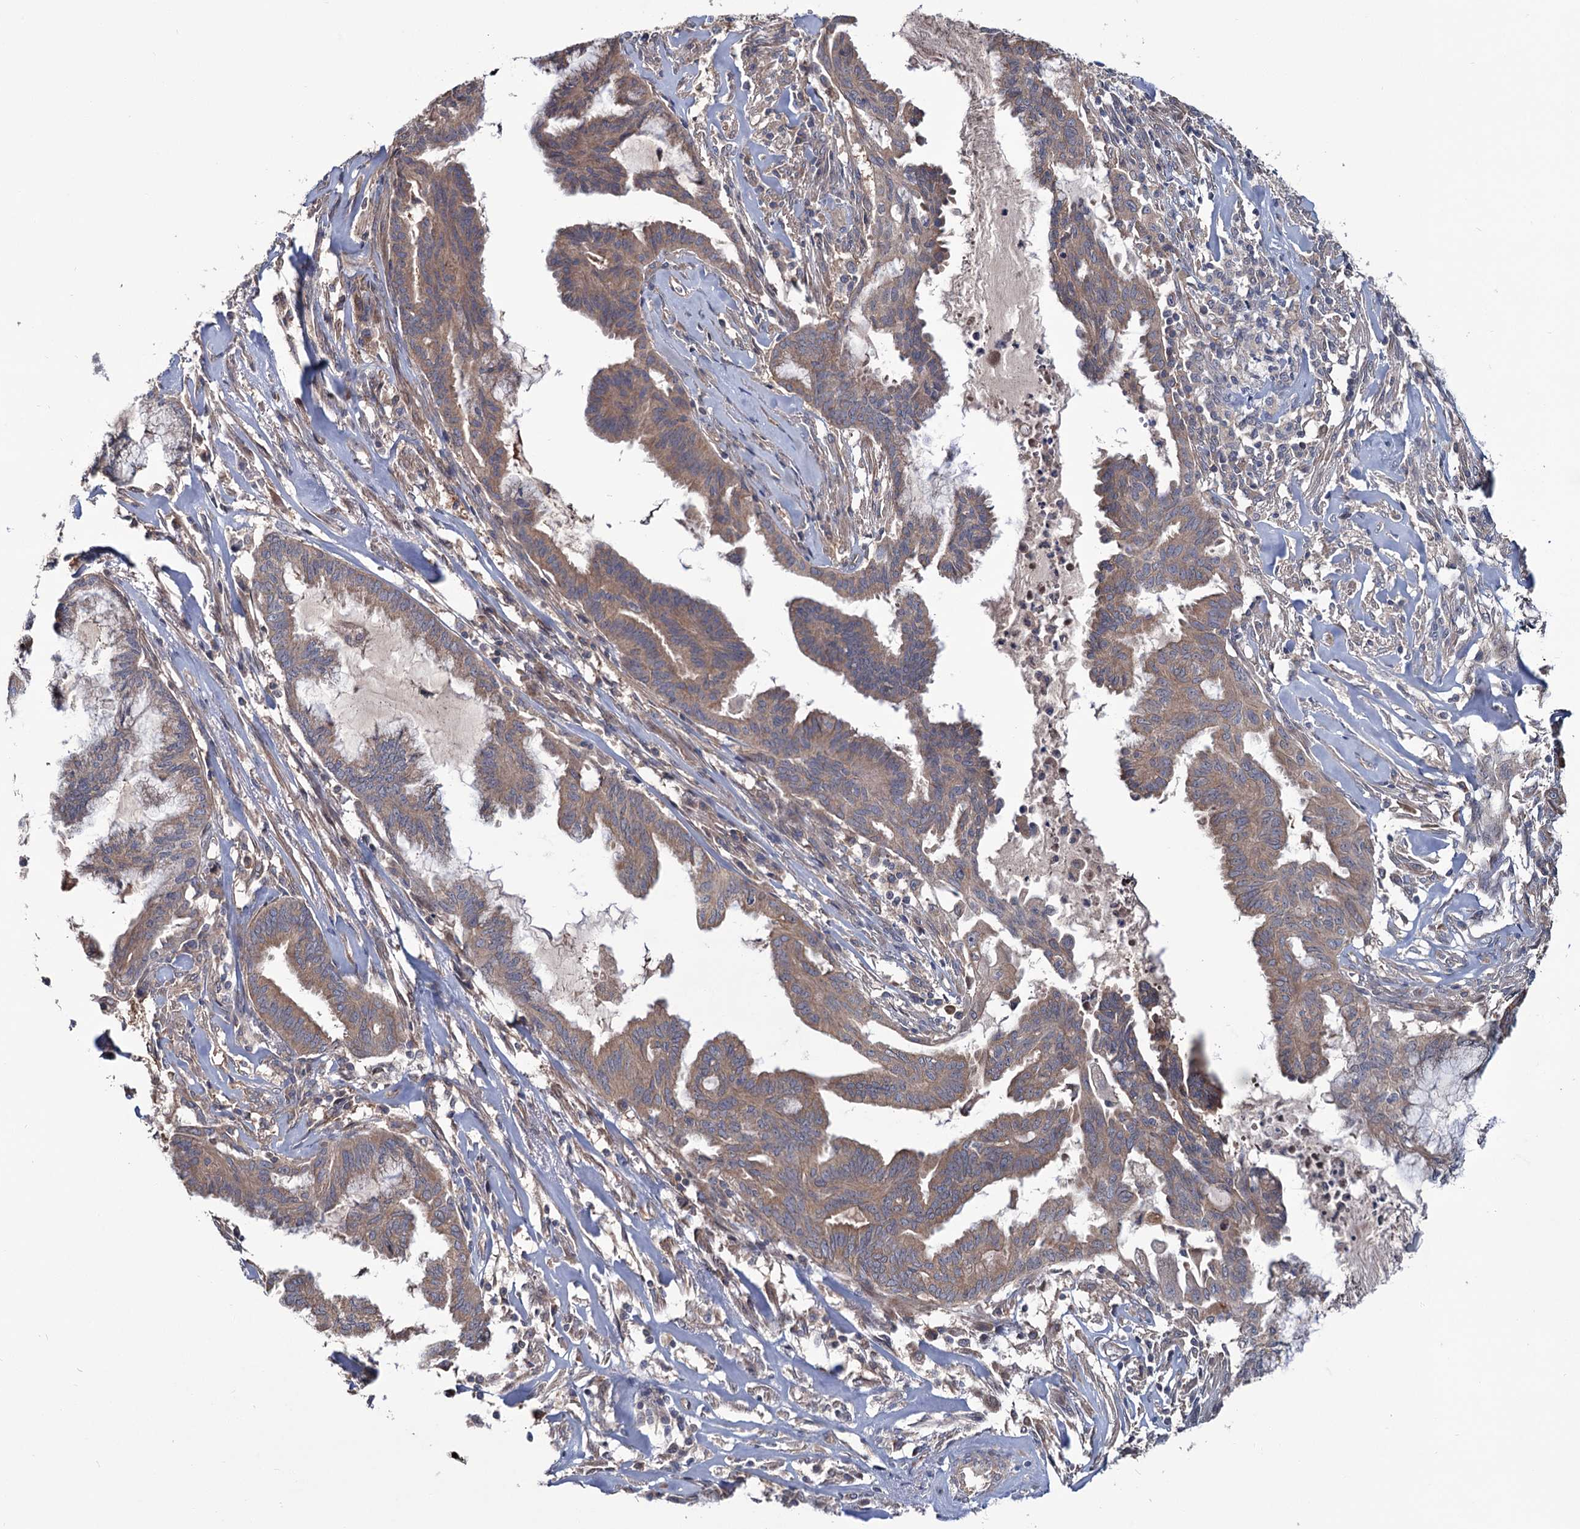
{"staining": {"intensity": "moderate", "quantity": ">75%", "location": "cytoplasmic/membranous"}, "tissue": "endometrial cancer", "cell_type": "Tumor cells", "image_type": "cancer", "snomed": [{"axis": "morphology", "description": "Adenocarcinoma, NOS"}, {"axis": "topography", "description": "Endometrium"}], "caption": "Endometrial adenocarcinoma stained with a brown dye reveals moderate cytoplasmic/membranous positive expression in approximately >75% of tumor cells.", "gene": "MTRR", "patient": {"sex": "female", "age": 86}}